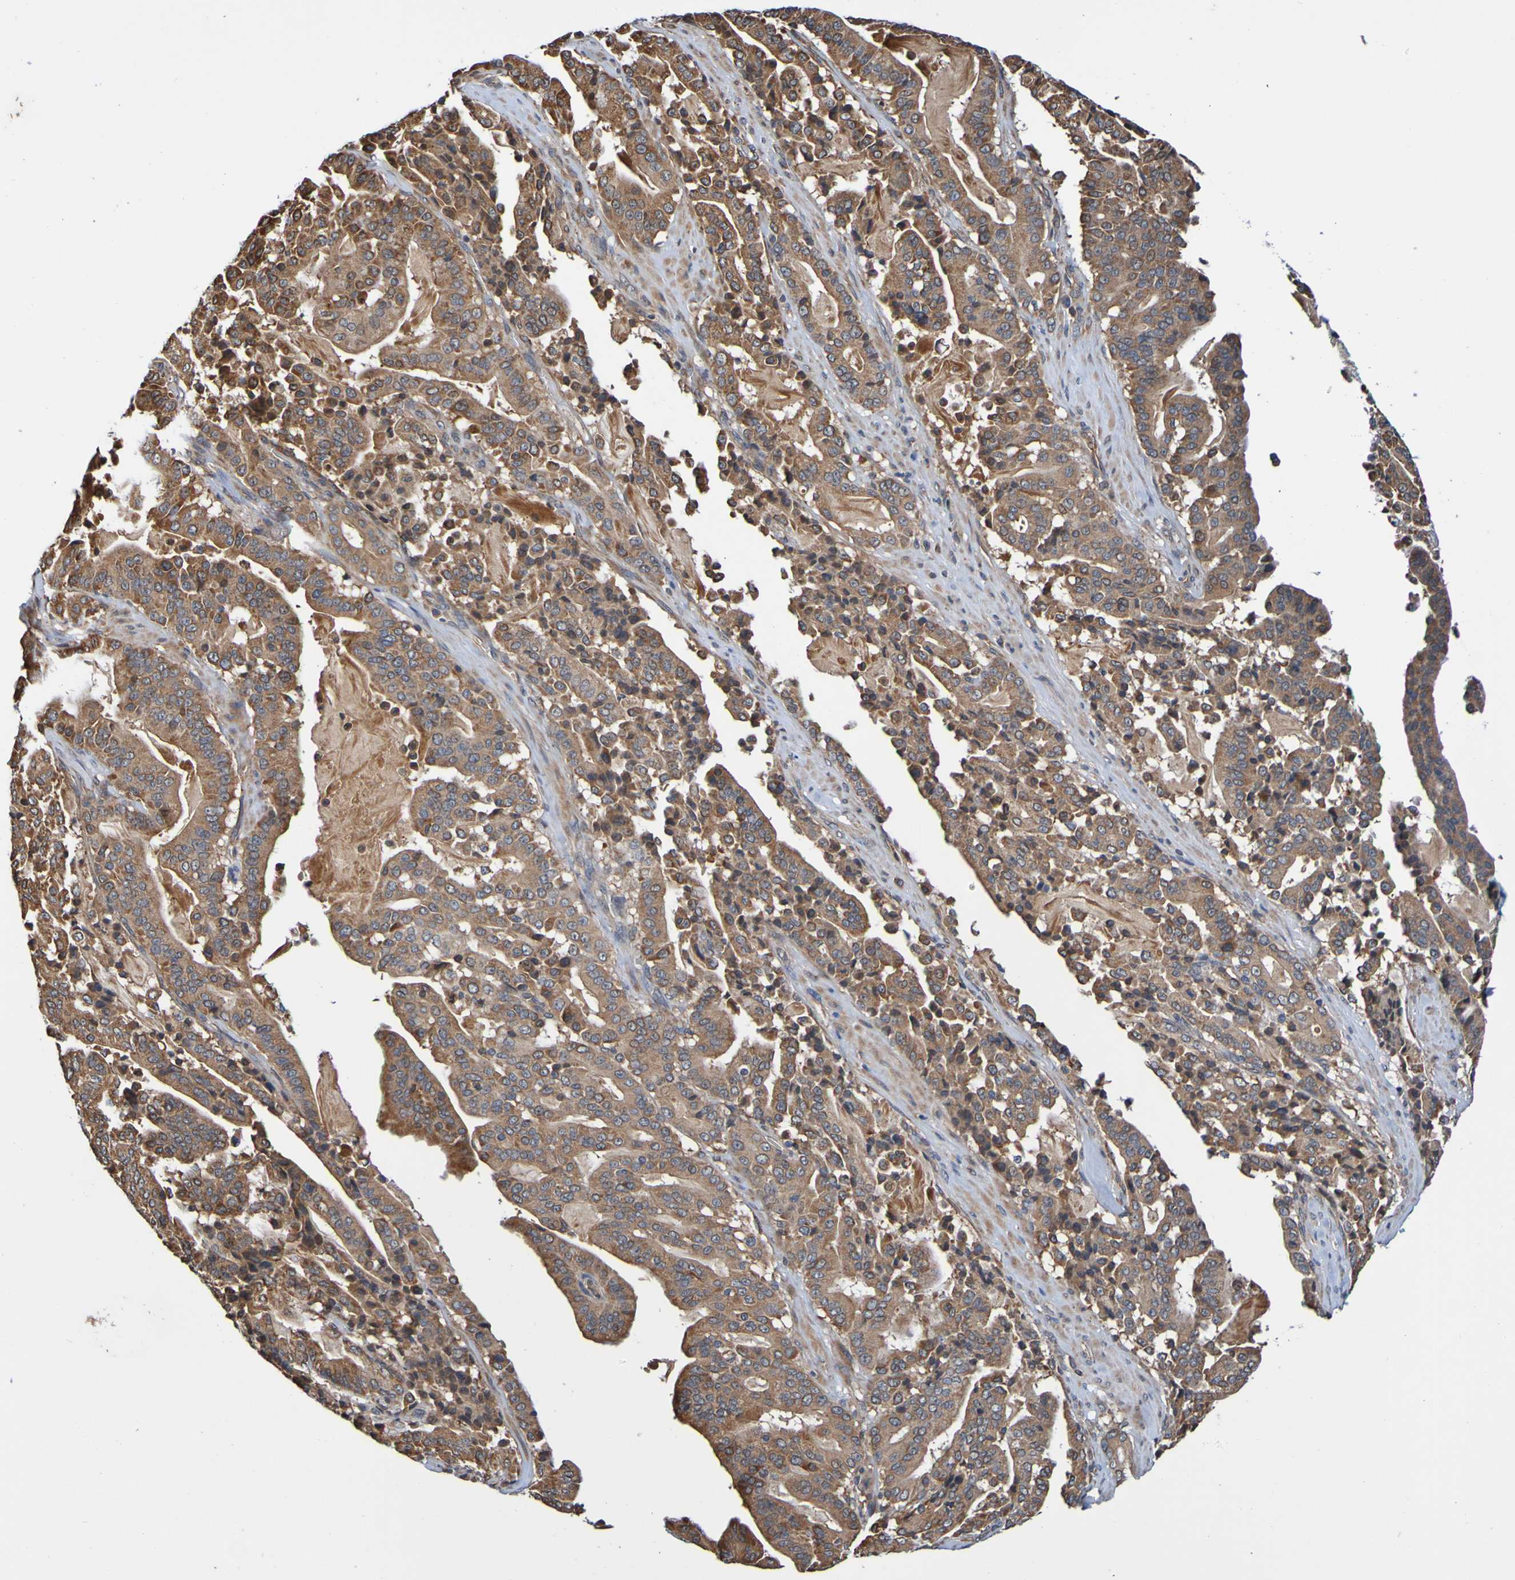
{"staining": {"intensity": "moderate", "quantity": ">75%", "location": "cytoplasmic/membranous"}, "tissue": "pancreatic cancer", "cell_type": "Tumor cells", "image_type": "cancer", "snomed": [{"axis": "morphology", "description": "Adenocarcinoma, NOS"}, {"axis": "topography", "description": "Pancreas"}], "caption": "The immunohistochemical stain highlights moderate cytoplasmic/membranous positivity in tumor cells of pancreatic cancer (adenocarcinoma) tissue.", "gene": "AXIN1", "patient": {"sex": "male", "age": 63}}